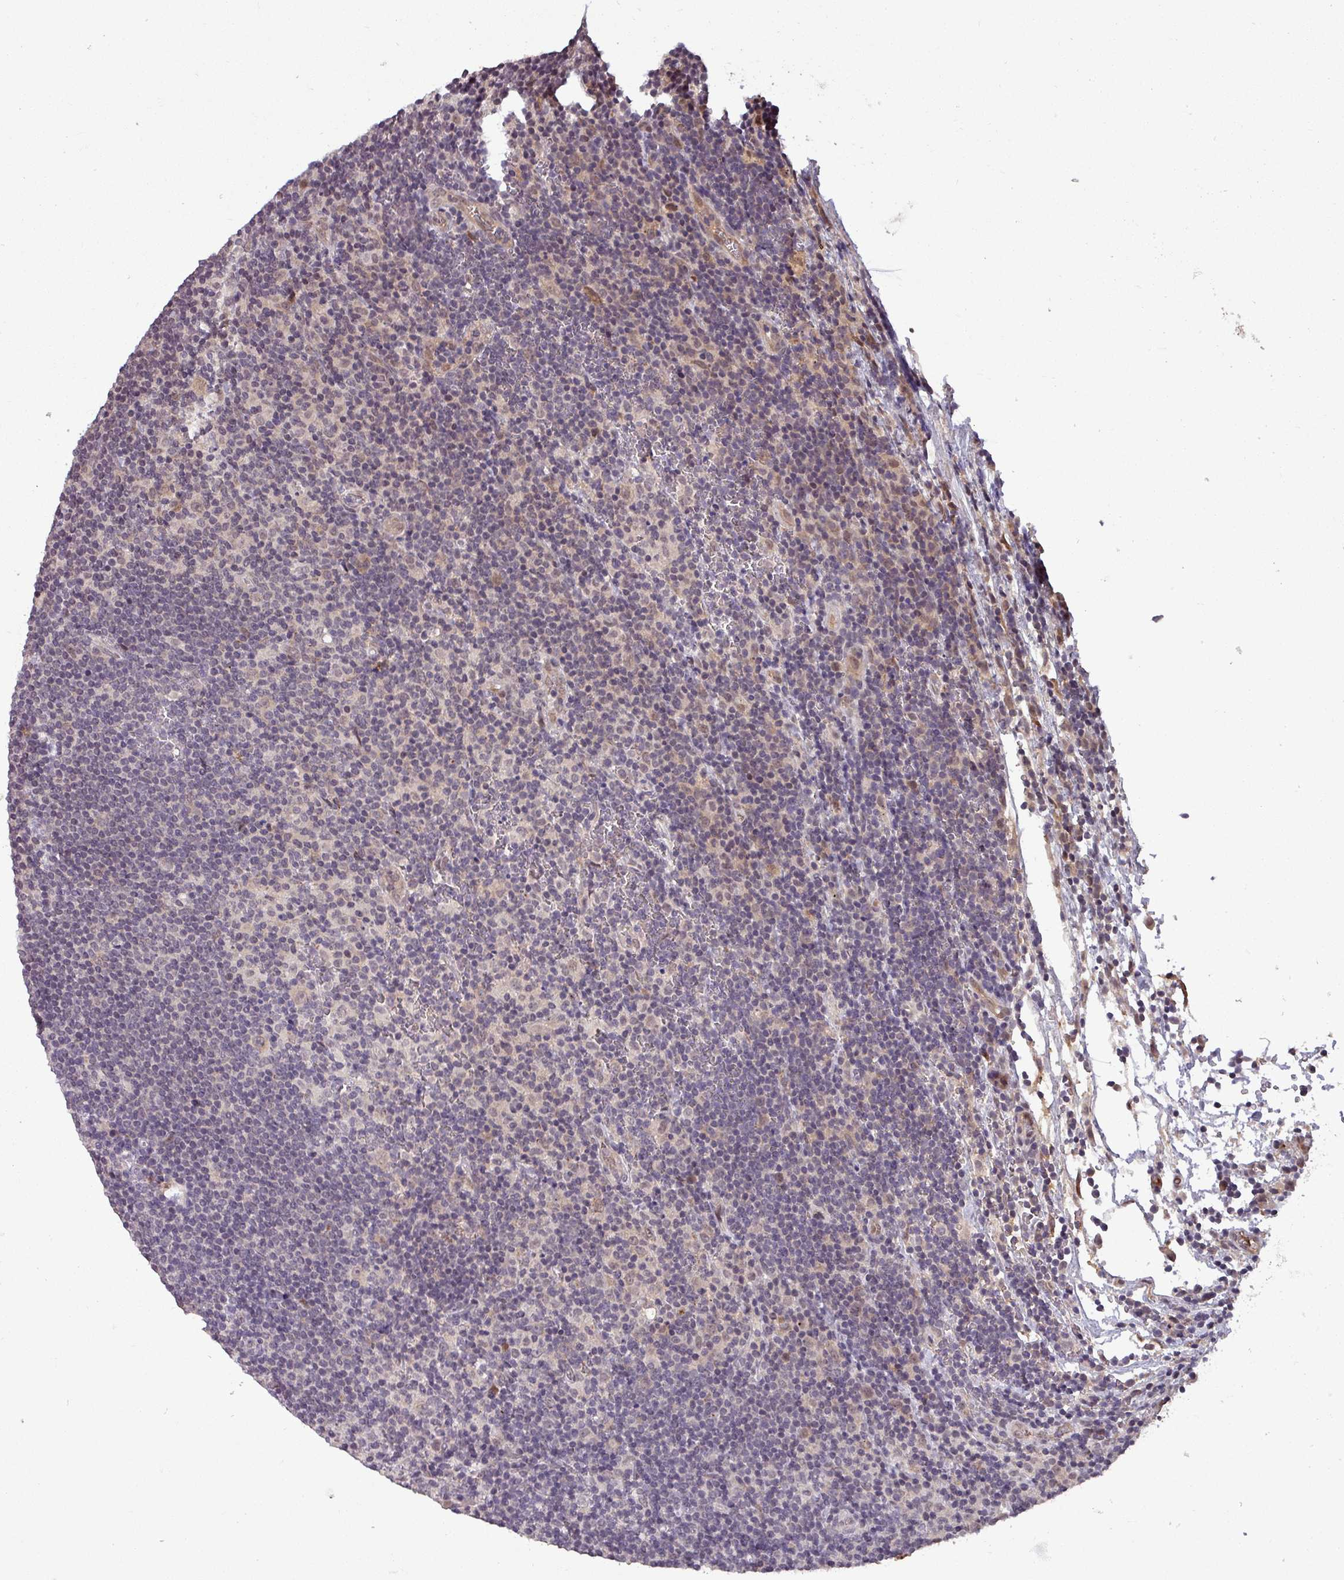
{"staining": {"intensity": "negative", "quantity": "none", "location": "none"}, "tissue": "lymphoma", "cell_type": "Tumor cells", "image_type": "cancer", "snomed": [{"axis": "morphology", "description": "Hodgkin's disease, NOS"}, {"axis": "topography", "description": "Lymph node"}], "caption": "IHC of human Hodgkin's disease exhibits no expression in tumor cells.", "gene": "NOB1", "patient": {"sex": "female", "age": 57}}